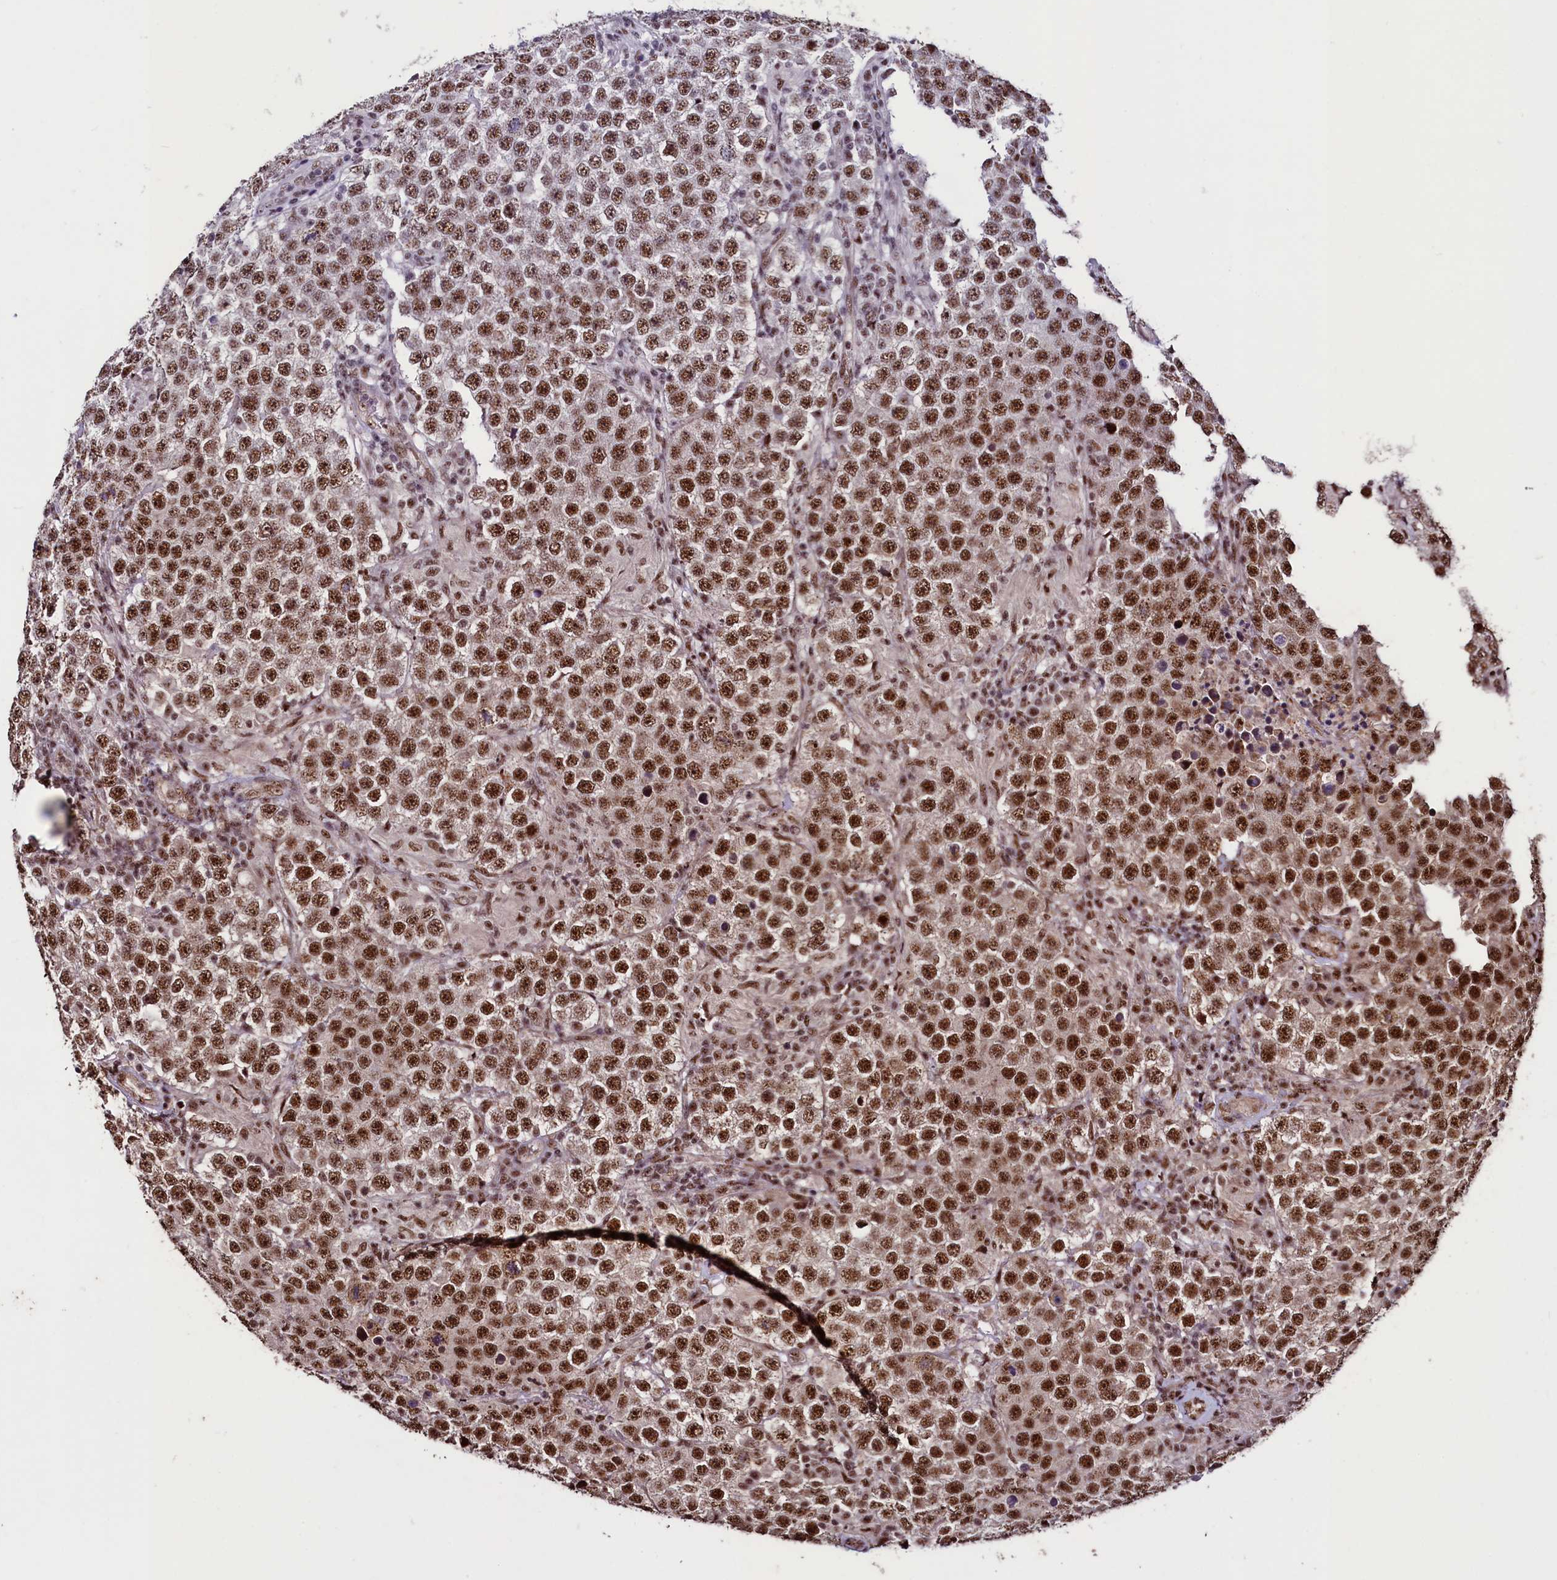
{"staining": {"intensity": "strong", "quantity": ">75%", "location": "nuclear"}, "tissue": "testis cancer", "cell_type": "Tumor cells", "image_type": "cancer", "snomed": [{"axis": "morphology", "description": "Normal tissue, NOS"}, {"axis": "morphology", "description": "Urothelial carcinoma, High grade"}, {"axis": "morphology", "description": "Seminoma, NOS"}, {"axis": "morphology", "description": "Carcinoma, Embryonal, NOS"}, {"axis": "topography", "description": "Urinary bladder"}, {"axis": "topography", "description": "Testis"}], "caption": "Tumor cells demonstrate high levels of strong nuclear staining in approximately >75% of cells in human testis embryonal carcinoma. Immunohistochemistry stains the protein of interest in brown and the nuclei are stained blue.", "gene": "SFSWAP", "patient": {"sex": "male", "age": 41}}